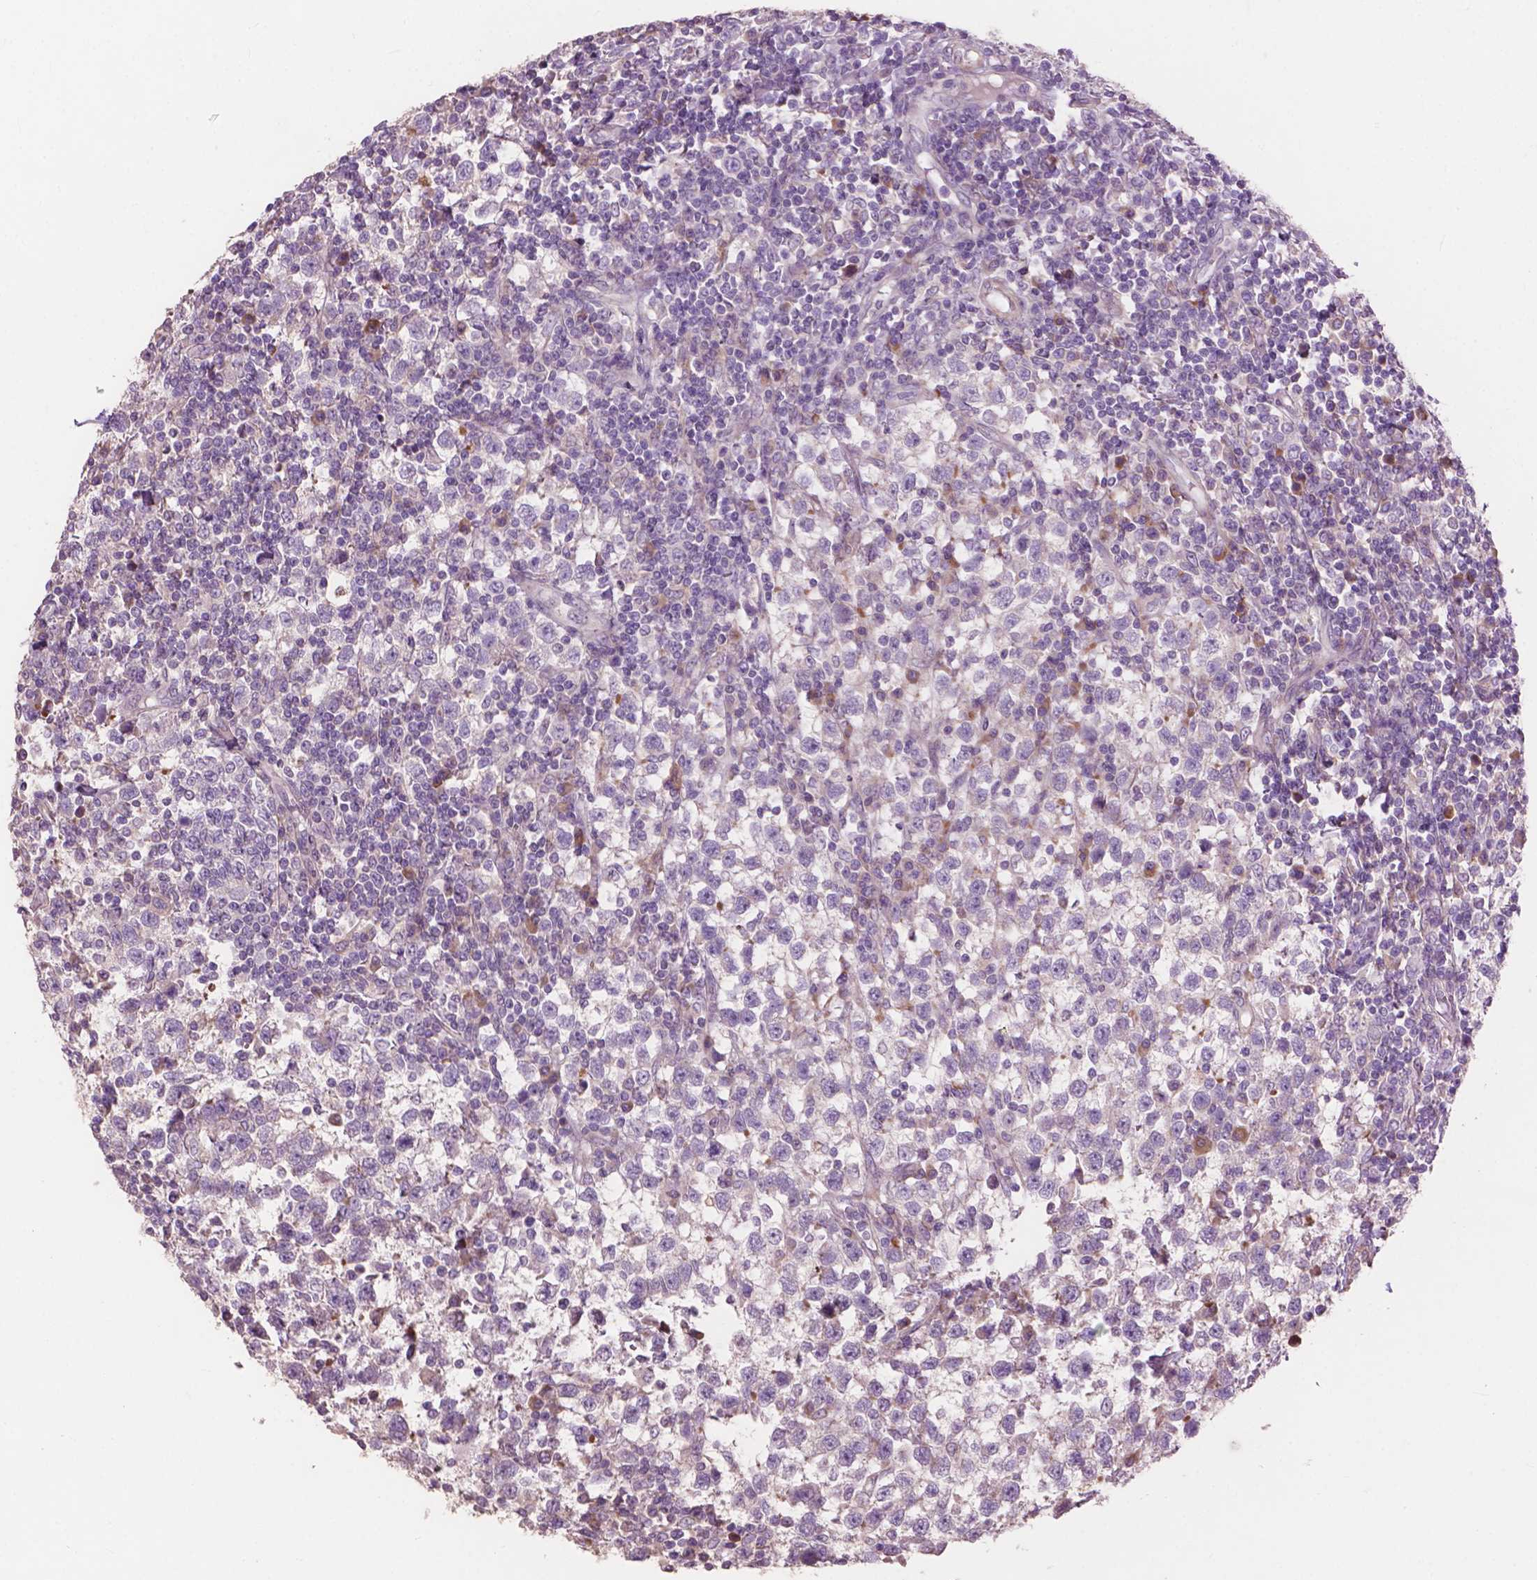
{"staining": {"intensity": "negative", "quantity": "none", "location": "none"}, "tissue": "testis cancer", "cell_type": "Tumor cells", "image_type": "cancer", "snomed": [{"axis": "morphology", "description": "Seminoma, NOS"}, {"axis": "topography", "description": "Testis"}], "caption": "Immunohistochemical staining of human testis seminoma reveals no significant expression in tumor cells.", "gene": "FNIP1", "patient": {"sex": "male", "age": 34}}